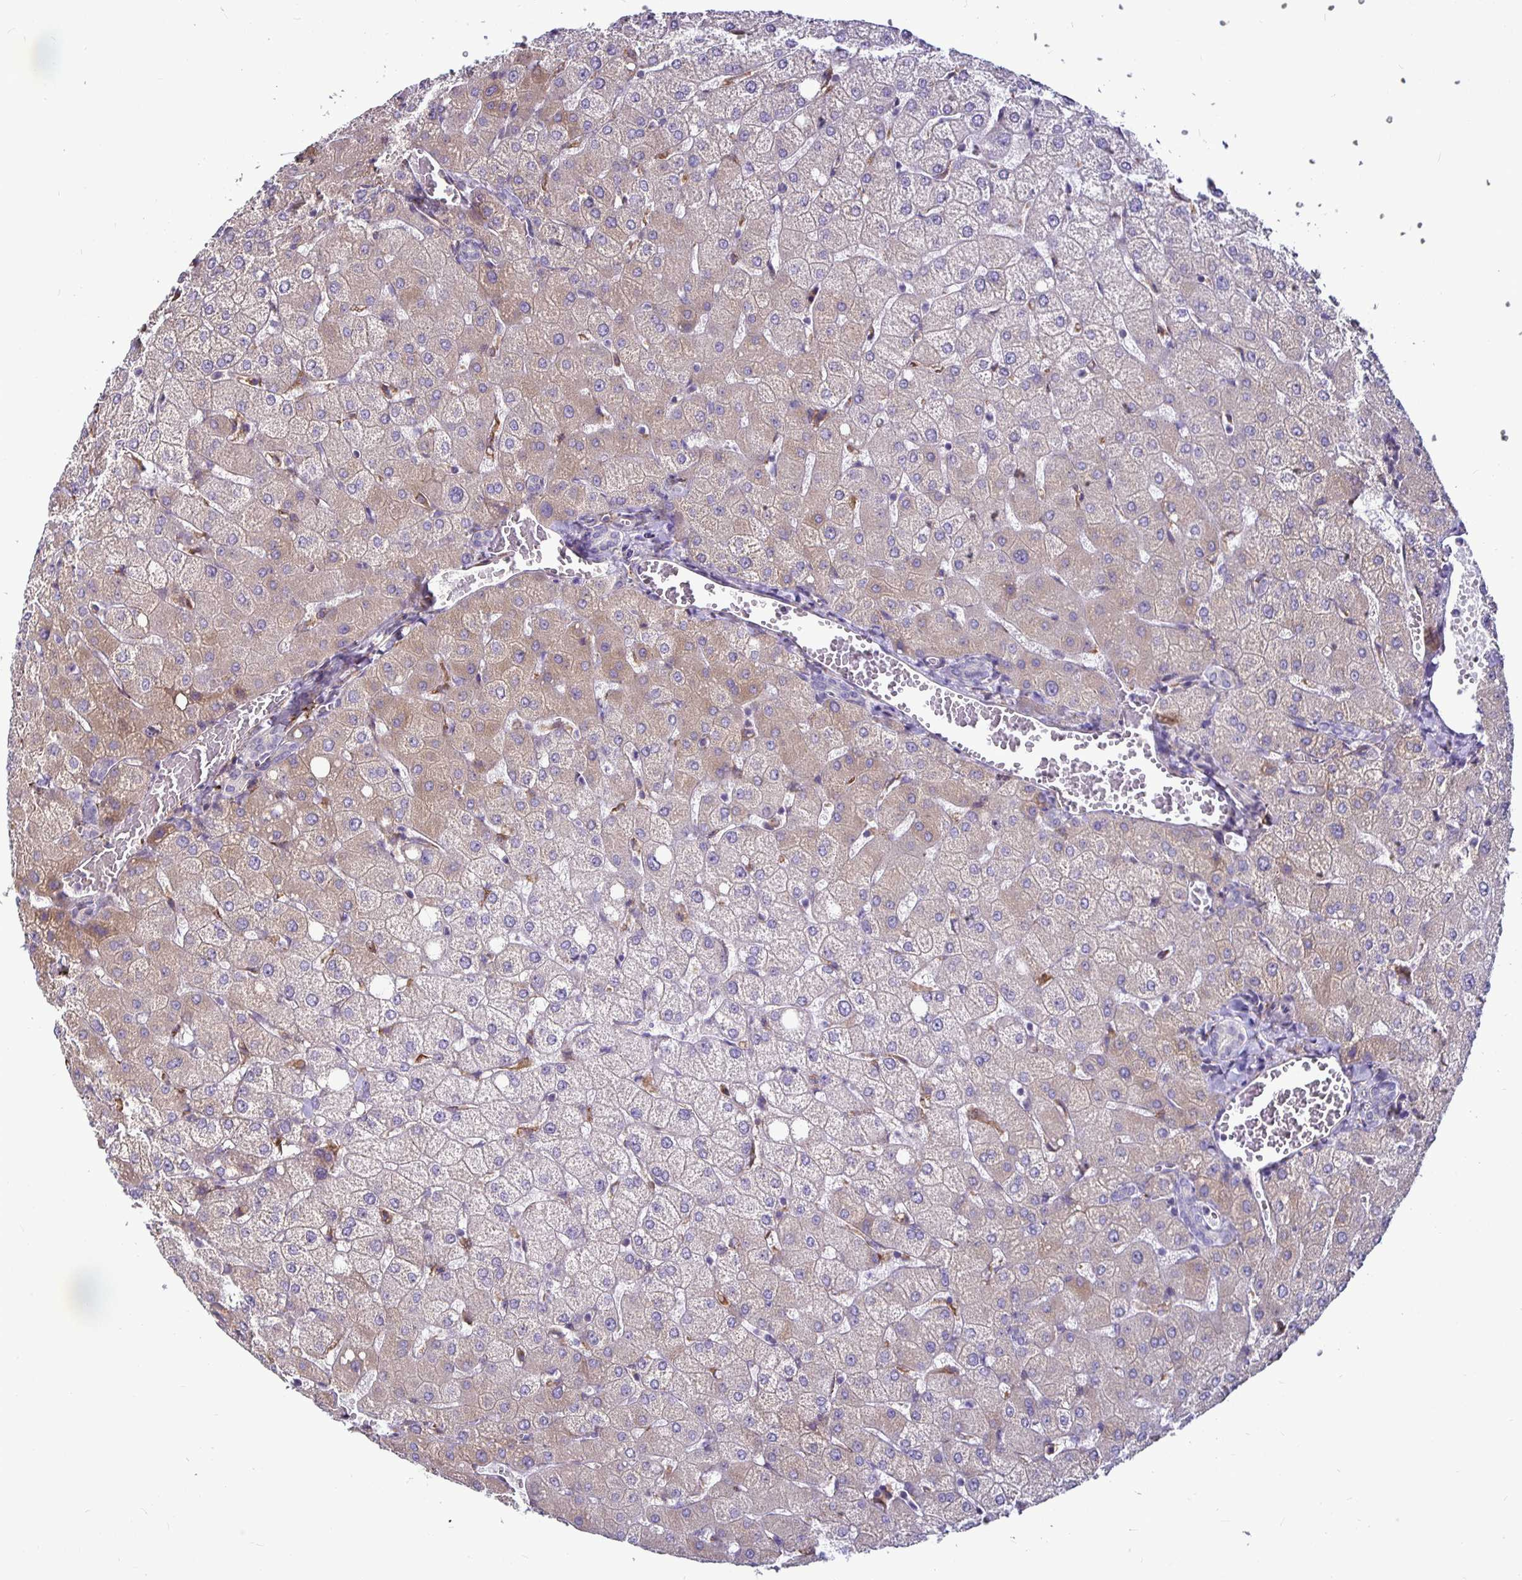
{"staining": {"intensity": "negative", "quantity": "none", "location": "none"}, "tissue": "liver", "cell_type": "Cholangiocytes", "image_type": "normal", "snomed": [{"axis": "morphology", "description": "Normal tissue, NOS"}, {"axis": "topography", "description": "Liver"}], "caption": "Normal liver was stained to show a protein in brown. There is no significant positivity in cholangiocytes. (DAB (3,3'-diaminobenzidine) immunohistochemistry (IHC), high magnification).", "gene": "P4HA2", "patient": {"sex": "female", "age": 54}}